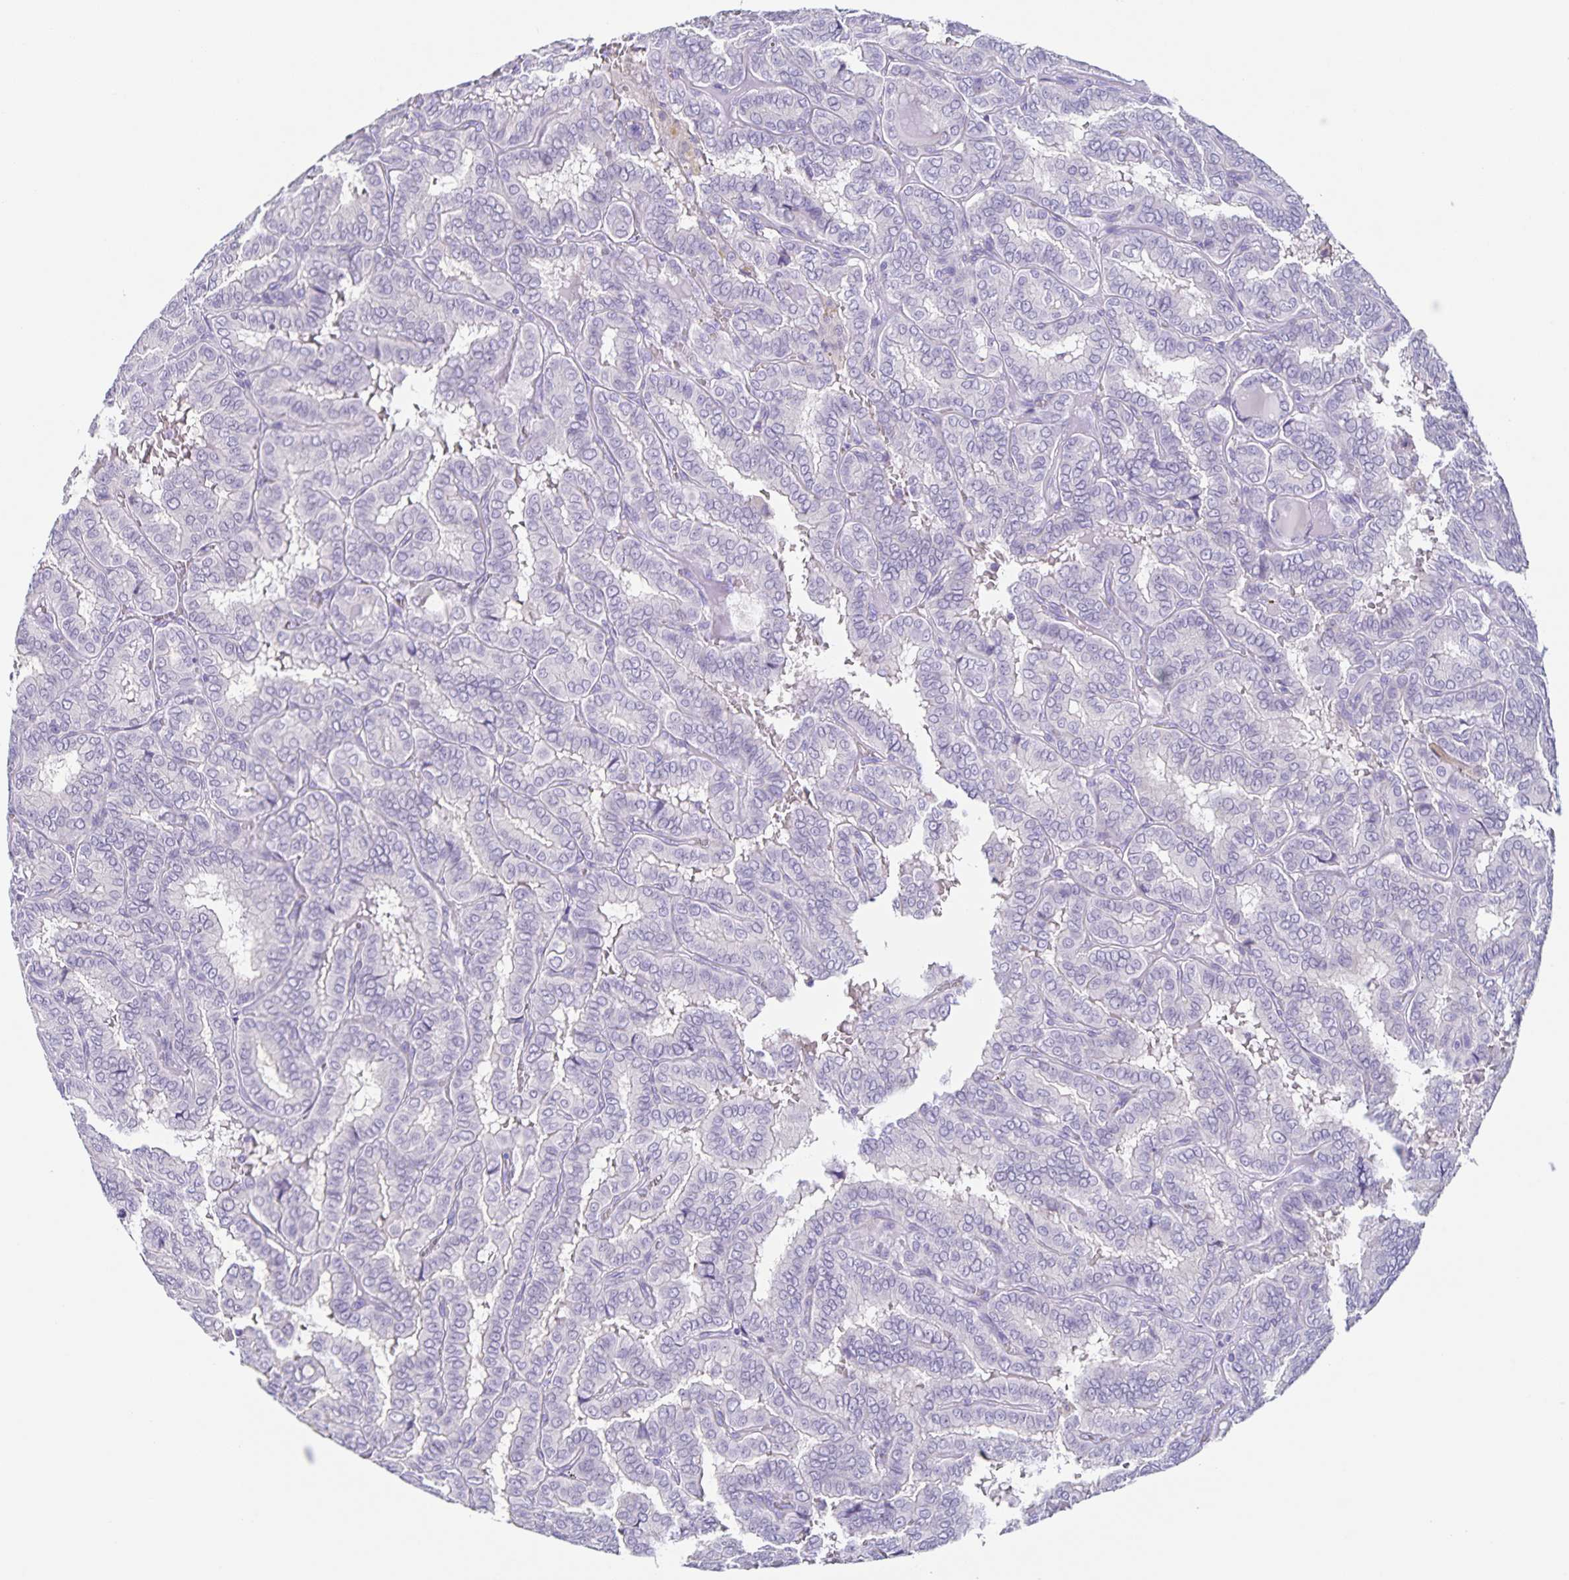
{"staining": {"intensity": "negative", "quantity": "none", "location": "none"}, "tissue": "thyroid cancer", "cell_type": "Tumor cells", "image_type": "cancer", "snomed": [{"axis": "morphology", "description": "Papillary adenocarcinoma, NOS"}, {"axis": "topography", "description": "Thyroid gland"}], "caption": "This is an immunohistochemistry histopathology image of human thyroid cancer (papillary adenocarcinoma). There is no positivity in tumor cells.", "gene": "SLC12A3", "patient": {"sex": "female", "age": 46}}